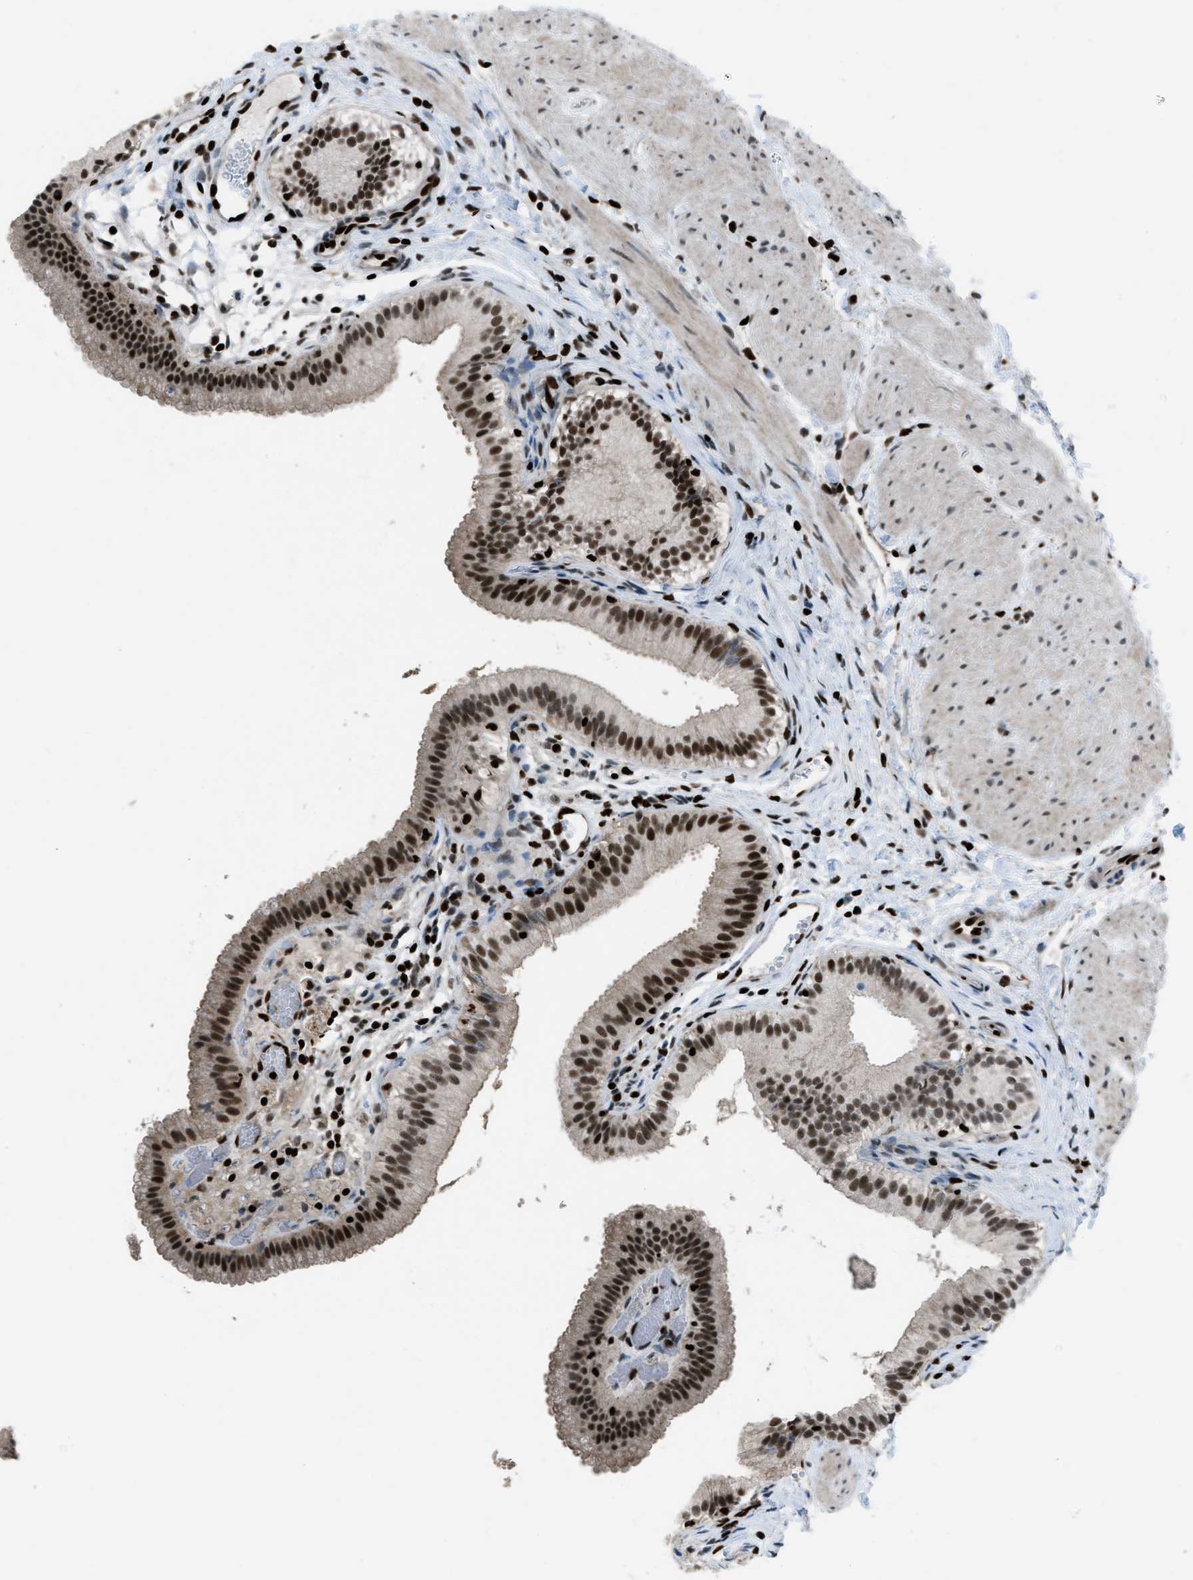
{"staining": {"intensity": "strong", "quantity": ">75%", "location": "nuclear"}, "tissue": "gallbladder", "cell_type": "Glandular cells", "image_type": "normal", "snomed": [{"axis": "morphology", "description": "Normal tissue, NOS"}, {"axis": "topography", "description": "Gallbladder"}], "caption": "Gallbladder stained with IHC reveals strong nuclear expression in about >75% of glandular cells. (Stains: DAB in brown, nuclei in blue, Microscopy: brightfield microscopy at high magnification).", "gene": "SLFN5", "patient": {"sex": "female", "age": 26}}